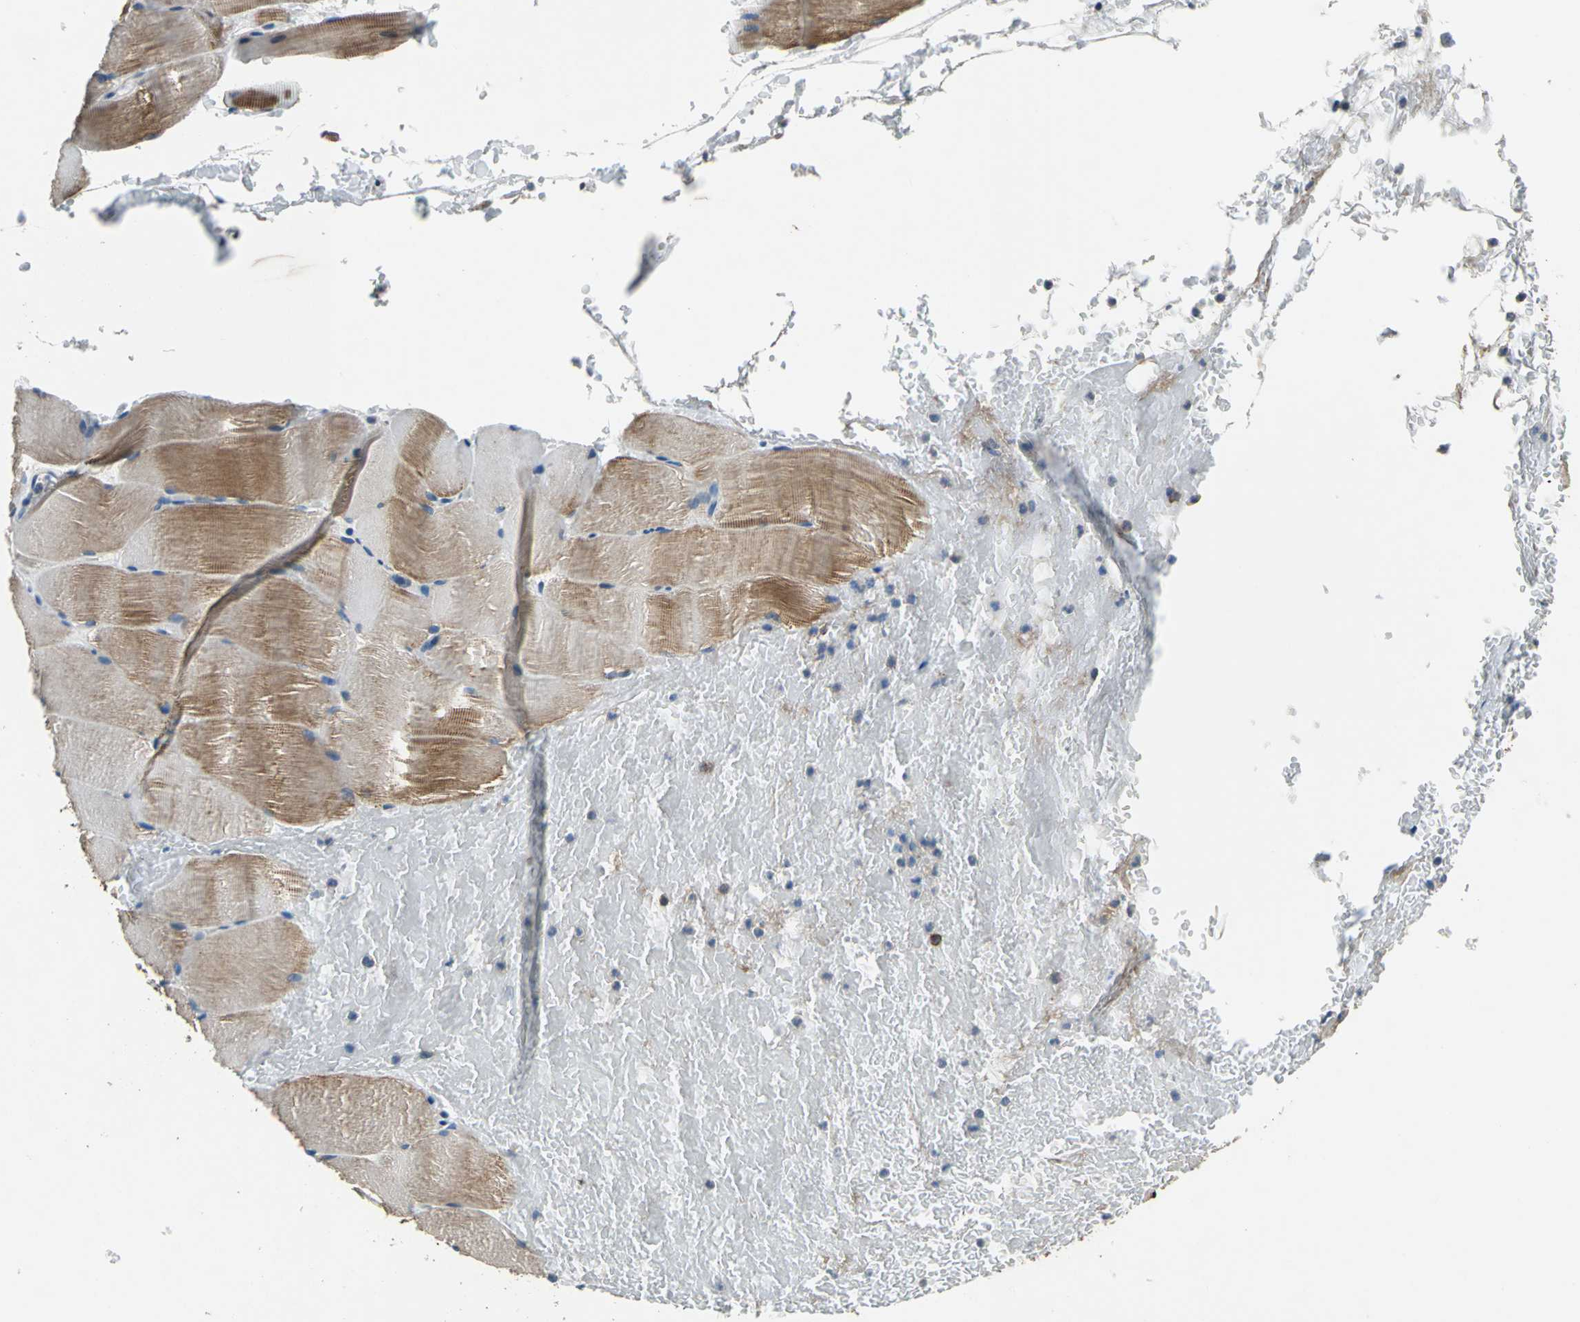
{"staining": {"intensity": "strong", "quantity": "<25%", "location": "cytoplasmic/membranous"}, "tissue": "skeletal muscle", "cell_type": "Myocytes", "image_type": "normal", "snomed": [{"axis": "morphology", "description": "Normal tissue, NOS"}, {"axis": "topography", "description": "Skeletal muscle"}, {"axis": "topography", "description": "Parathyroid gland"}], "caption": "IHC of unremarkable human skeletal muscle demonstrates medium levels of strong cytoplasmic/membranous expression in approximately <25% of myocytes. (DAB (3,3'-diaminobenzidine) IHC, brown staining for protein, blue staining for nuclei).", "gene": "PRKCA", "patient": {"sex": "female", "age": 37}}